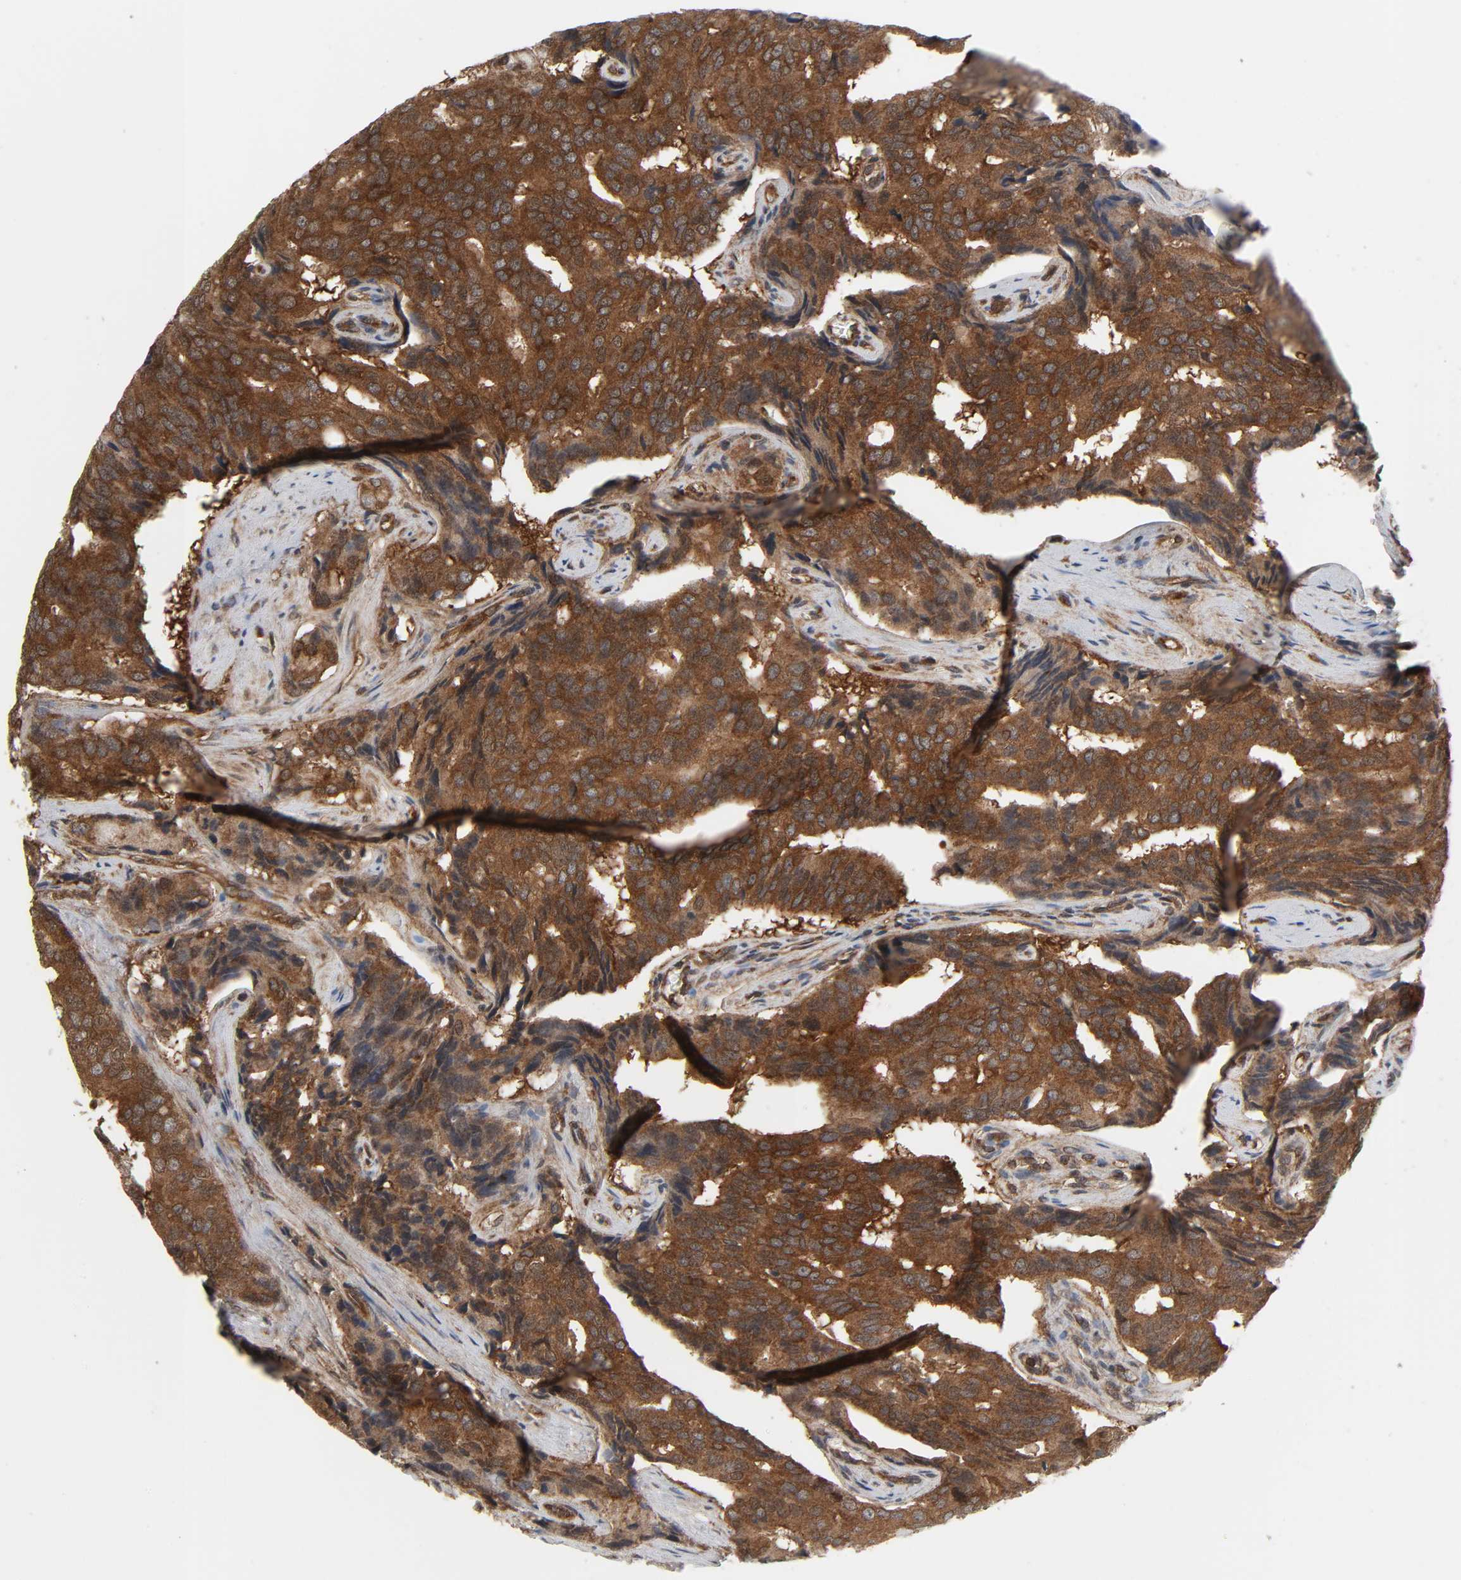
{"staining": {"intensity": "strong", "quantity": ">75%", "location": "cytoplasmic/membranous"}, "tissue": "prostate cancer", "cell_type": "Tumor cells", "image_type": "cancer", "snomed": [{"axis": "morphology", "description": "Adenocarcinoma, High grade"}, {"axis": "topography", "description": "Prostate"}], "caption": "Immunohistochemistry (IHC) of prostate cancer (high-grade adenocarcinoma) displays high levels of strong cytoplasmic/membranous expression in about >75% of tumor cells.", "gene": "GSK3A", "patient": {"sex": "male", "age": 58}}